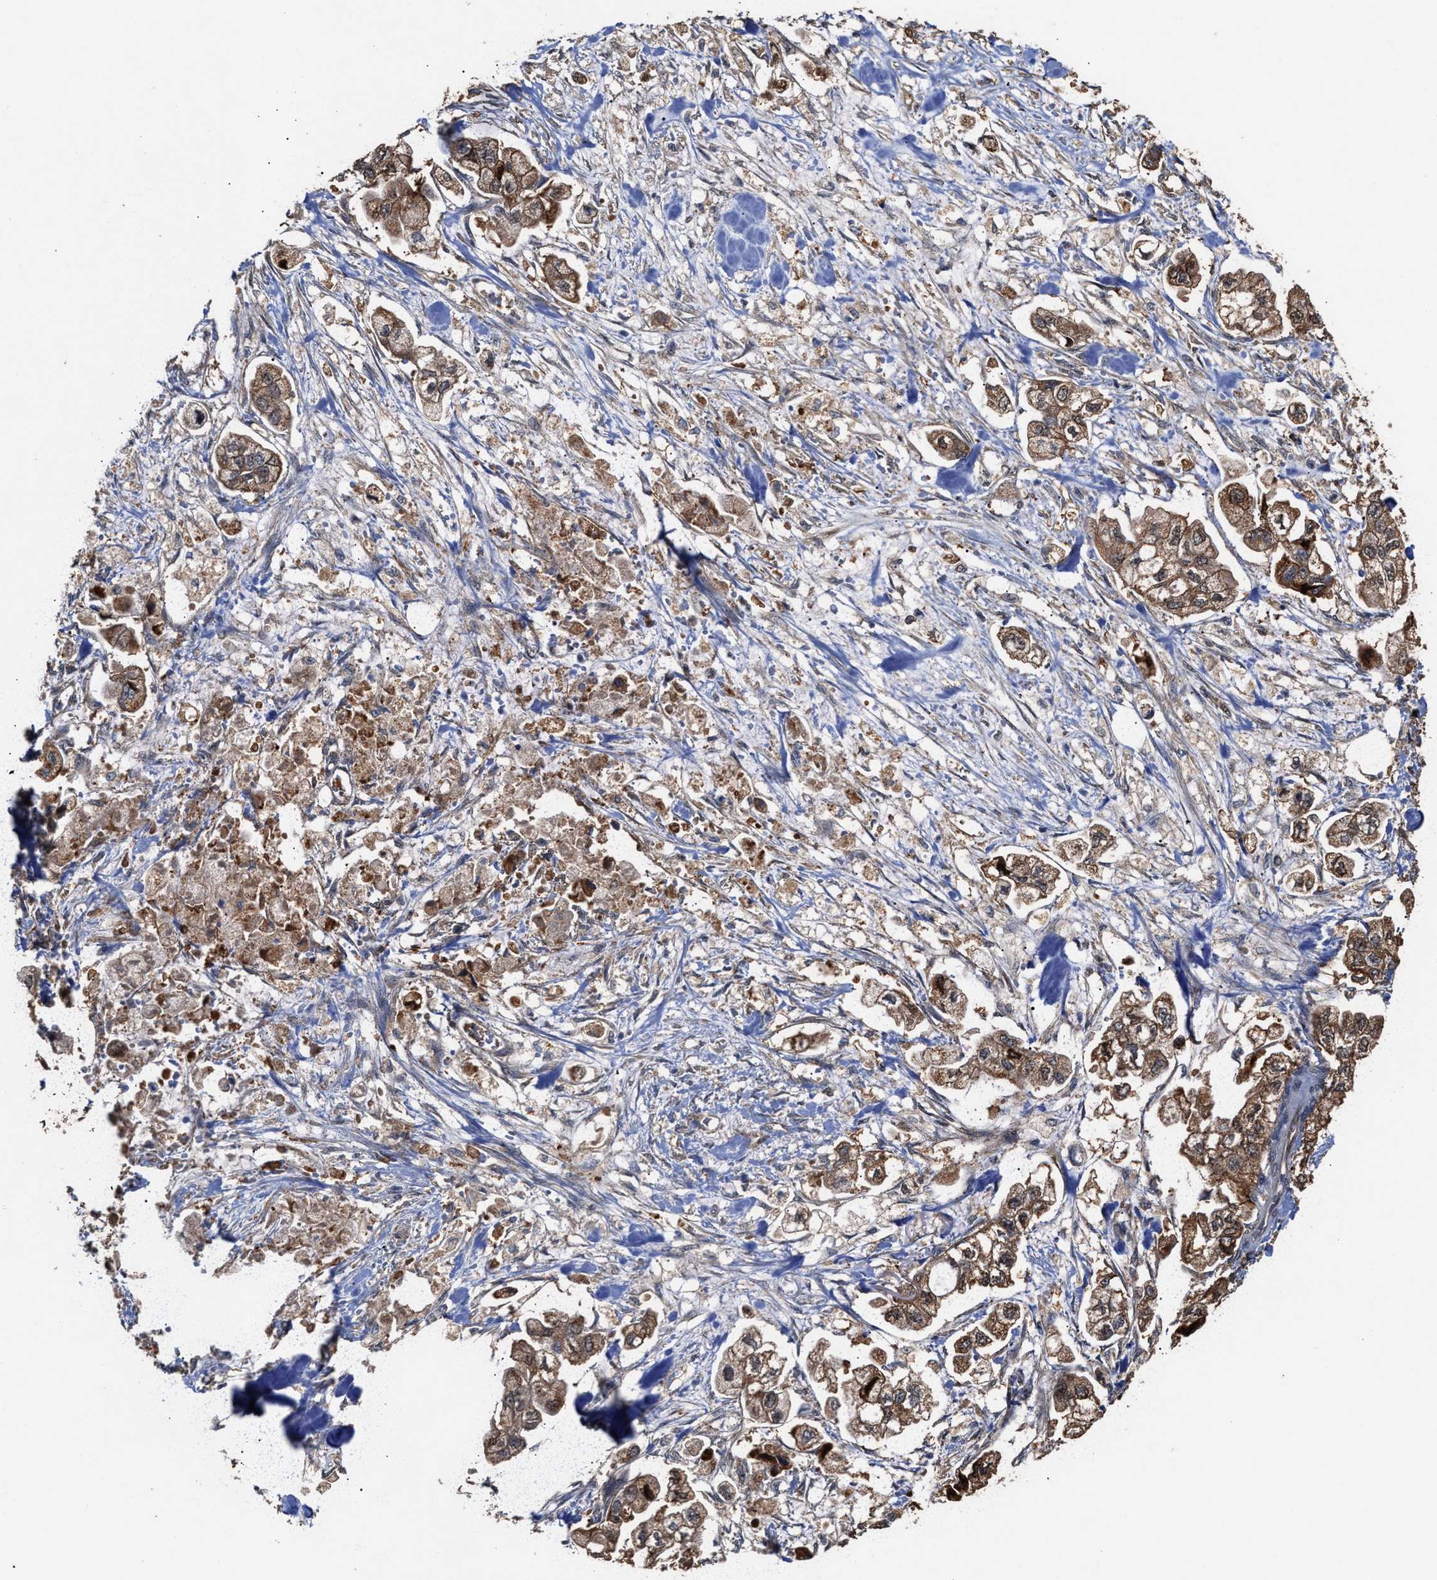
{"staining": {"intensity": "moderate", "quantity": ">75%", "location": "cytoplasmic/membranous"}, "tissue": "stomach cancer", "cell_type": "Tumor cells", "image_type": "cancer", "snomed": [{"axis": "morphology", "description": "Normal tissue, NOS"}, {"axis": "morphology", "description": "Adenocarcinoma, NOS"}, {"axis": "topography", "description": "Stomach"}], "caption": "Protein positivity by immunohistochemistry (IHC) displays moderate cytoplasmic/membranous expression in about >75% of tumor cells in stomach cancer.", "gene": "ZNHIT6", "patient": {"sex": "male", "age": 62}}